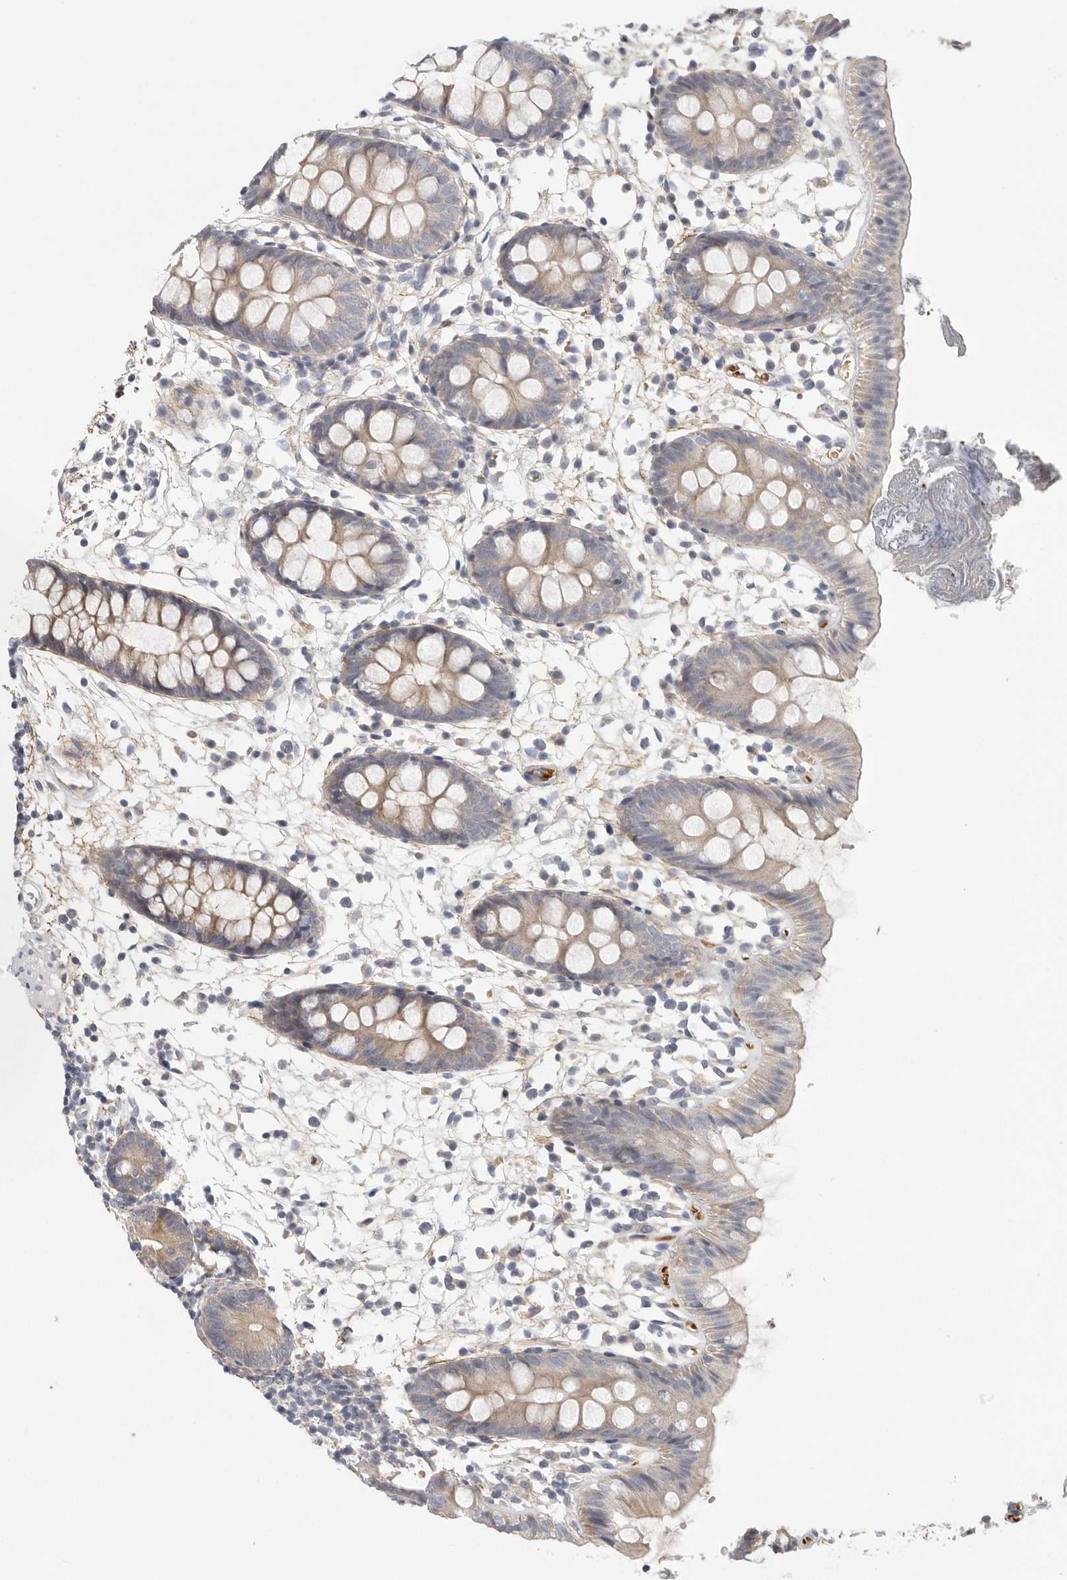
{"staining": {"intensity": "moderate", "quantity": ">75%", "location": "cytoplasmic/membranous"}, "tissue": "colon", "cell_type": "Endothelial cells", "image_type": "normal", "snomed": [{"axis": "morphology", "description": "Normal tissue, NOS"}, {"axis": "topography", "description": "Colon"}], "caption": "Endothelial cells display moderate cytoplasmic/membranous staining in approximately >75% of cells in benign colon. The staining is performed using DAB brown chromogen to label protein expression. The nuclei are counter-stained blue using hematoxylin.", "gene": "CFAP298", "patient": {"sex": "male", "age": 56}}